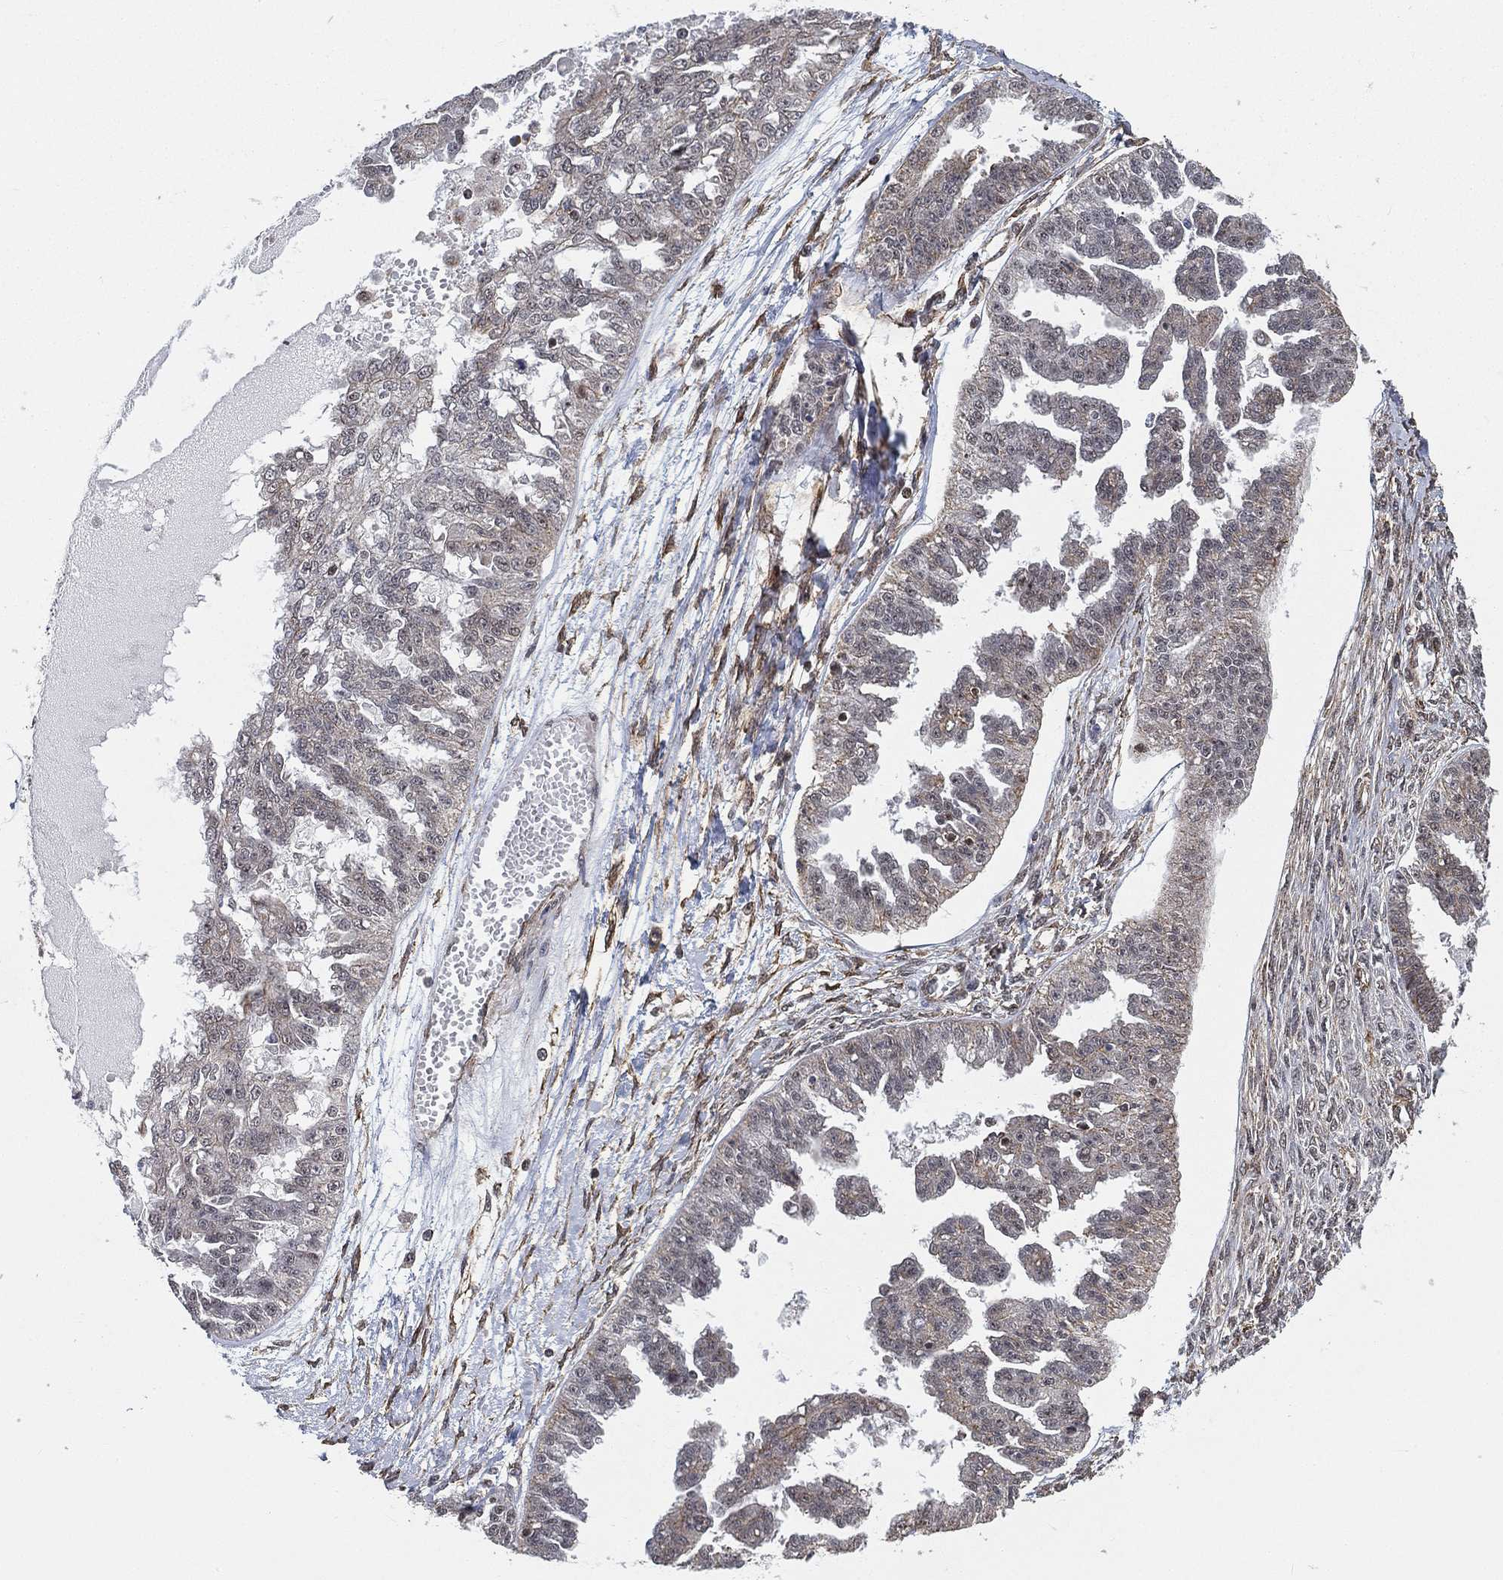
{"staining": {"intensity": "negative", "quantity": "none", "location": "none"}, "tissue": "ovarian cancer", "cell_type": "Tumor cells", "image_type": "cancer", "snomed": [{"axis": "morphology", "description": "Cystadenocarcinoma, serous, NOS"}, {"axis": "topography", "description": "Ovary"}], "caption": "Immunohistochemistry (IHC) image of serous cystadenocarcinoma (ovarian) stained for a protein (brown), which reveals no staining in tumor cells.", "gene": "RSRC2", "patient": {"sex": "female", "age": 58}}